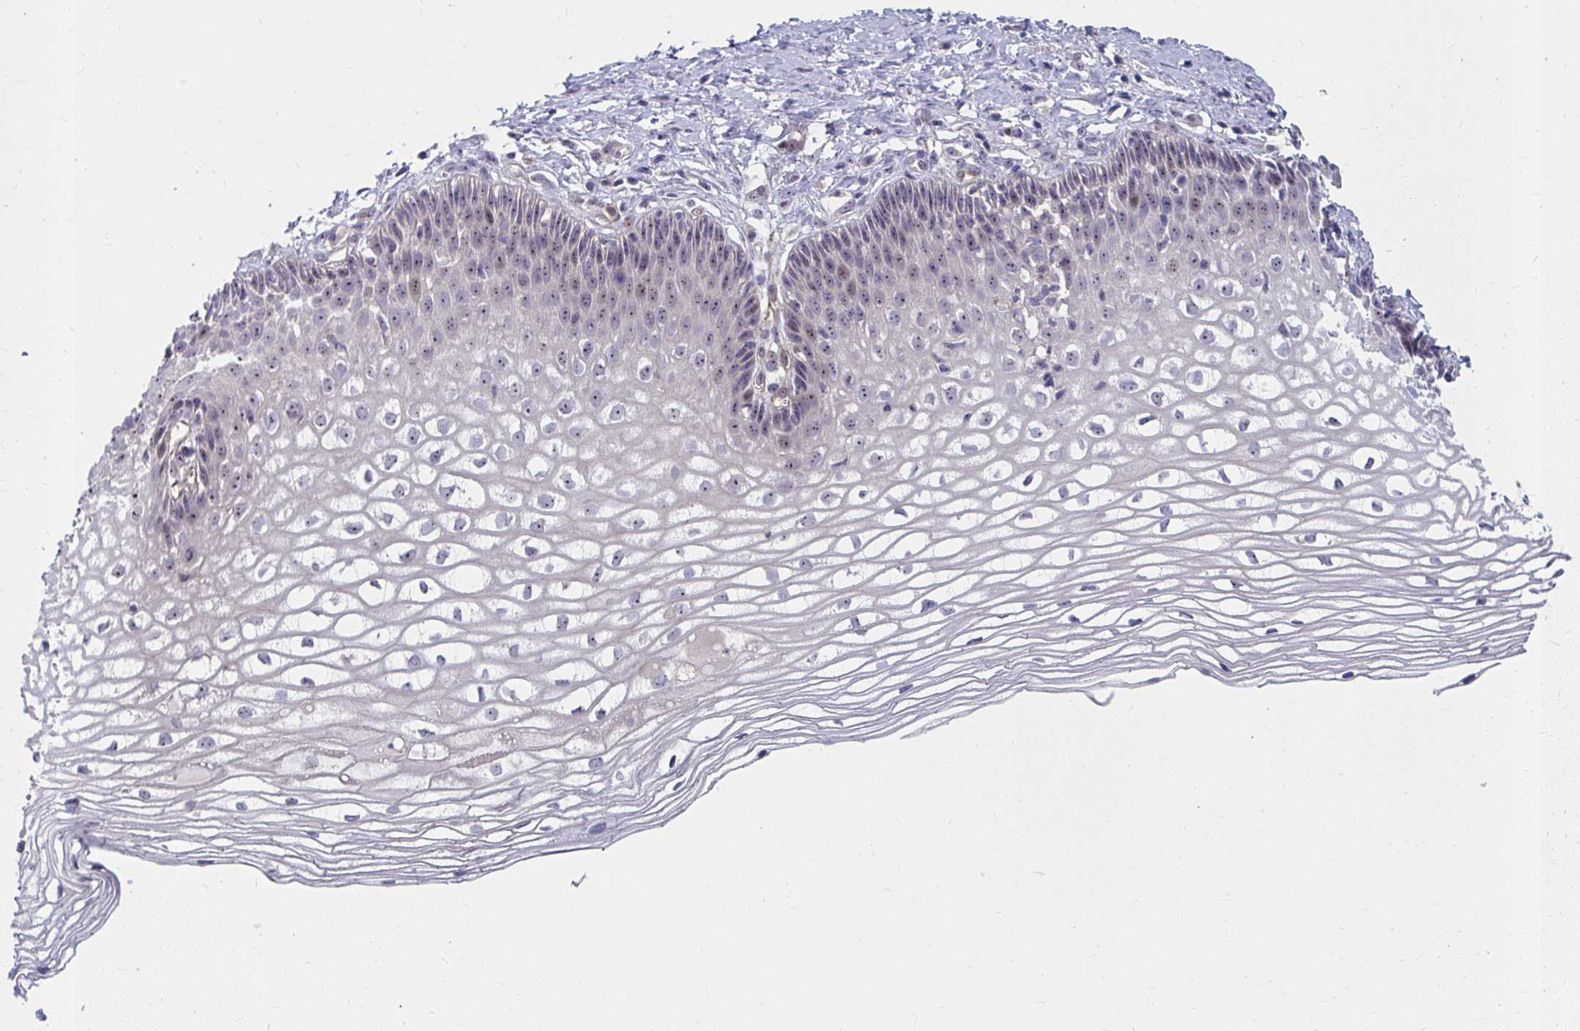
{"staining": {"intensity": "moderate", "quantity": ">75%", "location": "cytoplasmic/membranous,nuclear"}, "tissue": "cervix", "cell_type": "Glandular cells", "image_type": "normal", "snomed": [{"axis": "morphology", "description": "Normal tissue, NOS"}, {"axis": "topography", "description": "Cervix"}], "caption": "Brown immunohistochemical staining in benign human cervix displays moderate cytoplasmic/membranous,nuclear positivity in approximately >75% of glandular cells.", "gene": "MUS81", "patient": {"sex": "female", "age": 36}}